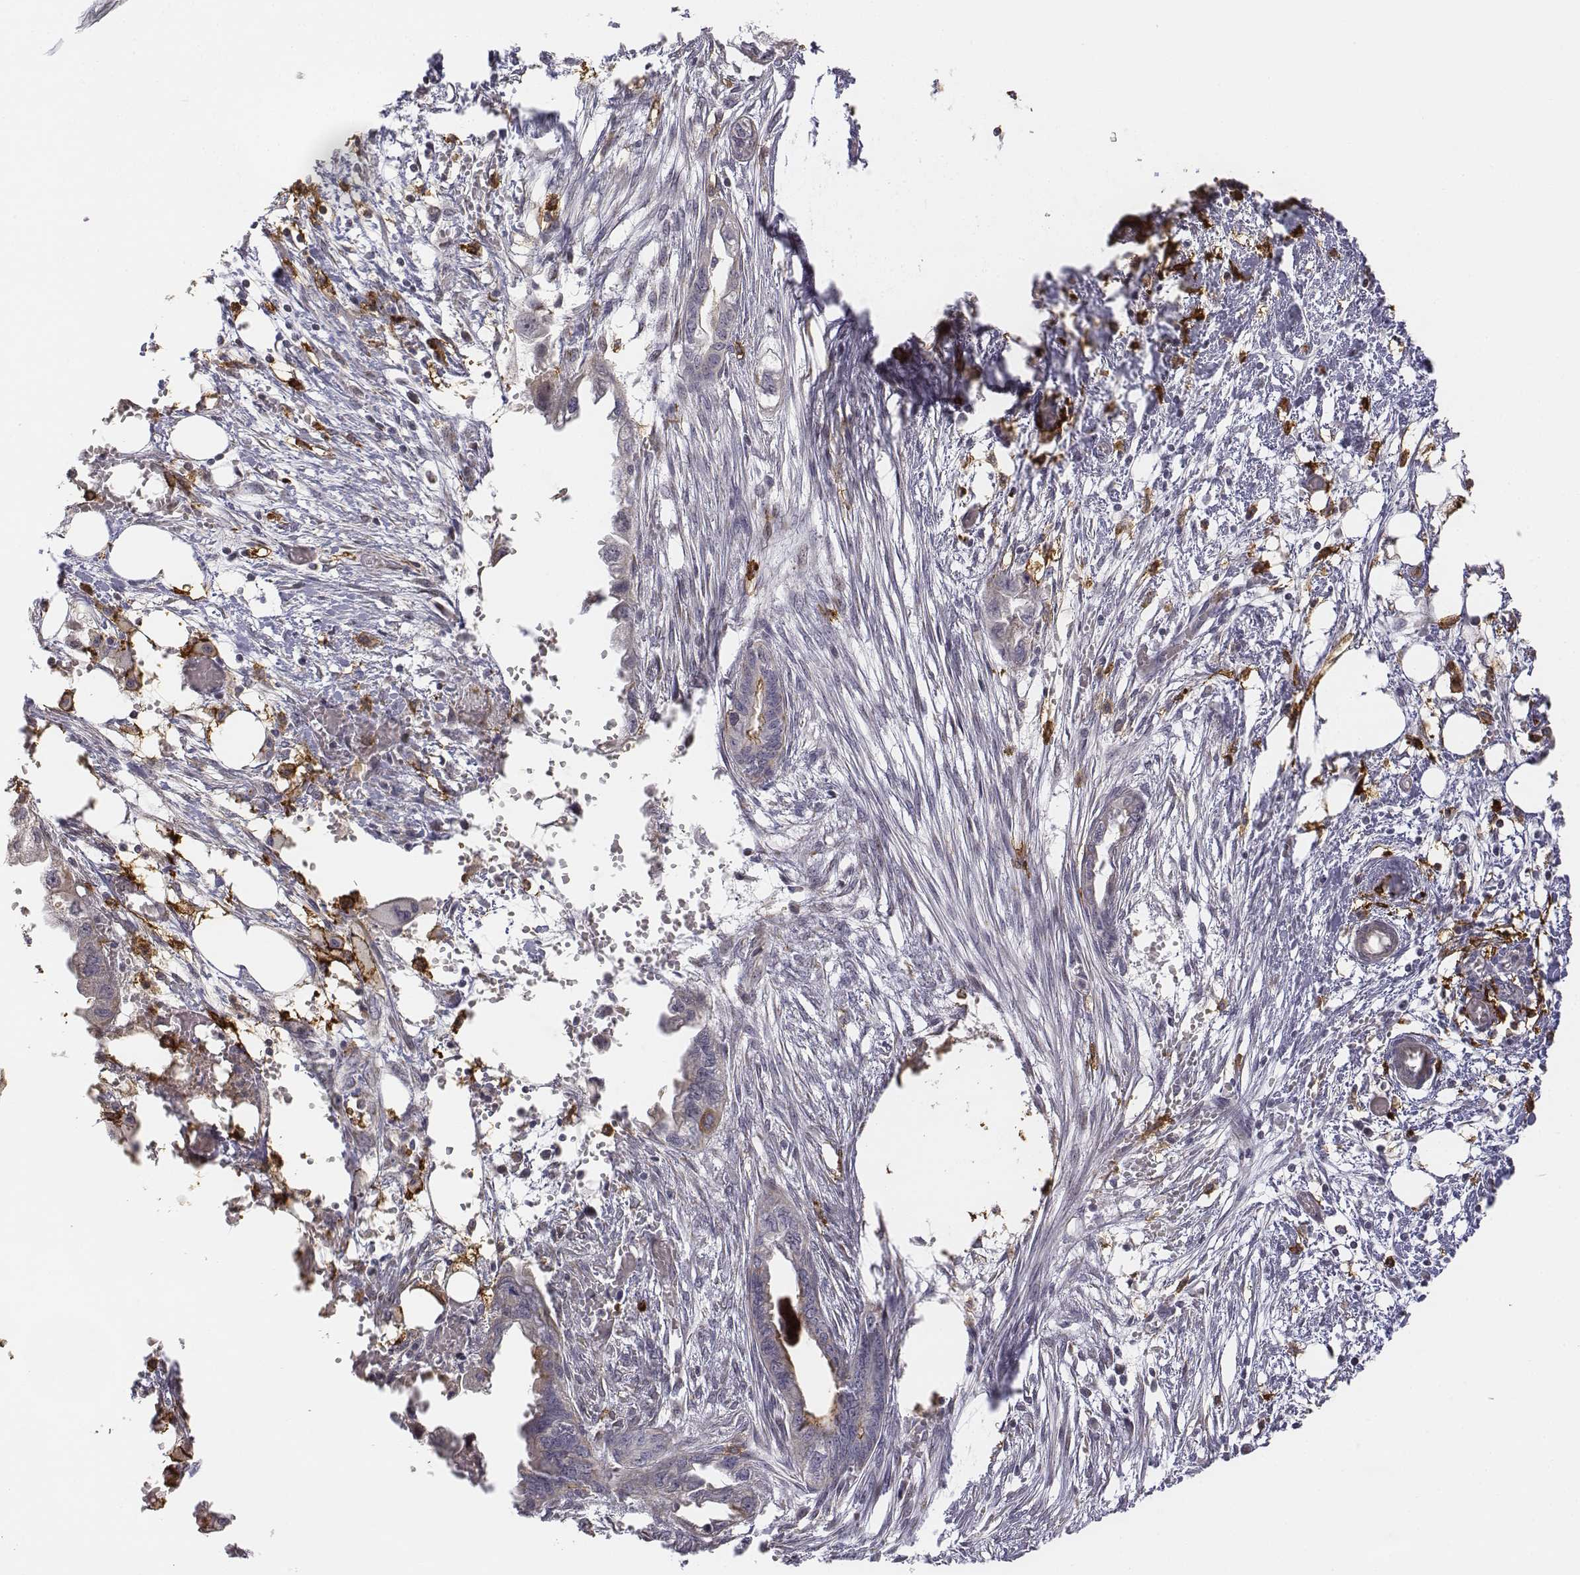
{"staining": {"intensity": "negative", "quantity": "none", "location": "none"}, "tissue": "endometrial cancer", "cell_type": "Tumor cells", "image_type": "cancer", "snomed": [{"axis": "morphology", "description": "Adenocarcinoma, NOS"}, {"axis": "morphology", "description": "Adenocarcinoma, metastatic, NOS"}, {"axis": "topography", "description": "Adipose tissue"}, {"axis": "topography", "description": "Endometrium"}], "caption": "The micrograph demonstrates no significant positivity in tumor cells of endometrial cancer (adenocarcinoma).", "gene": "CD14", "patient": {"sex": "female", "age": 67}}